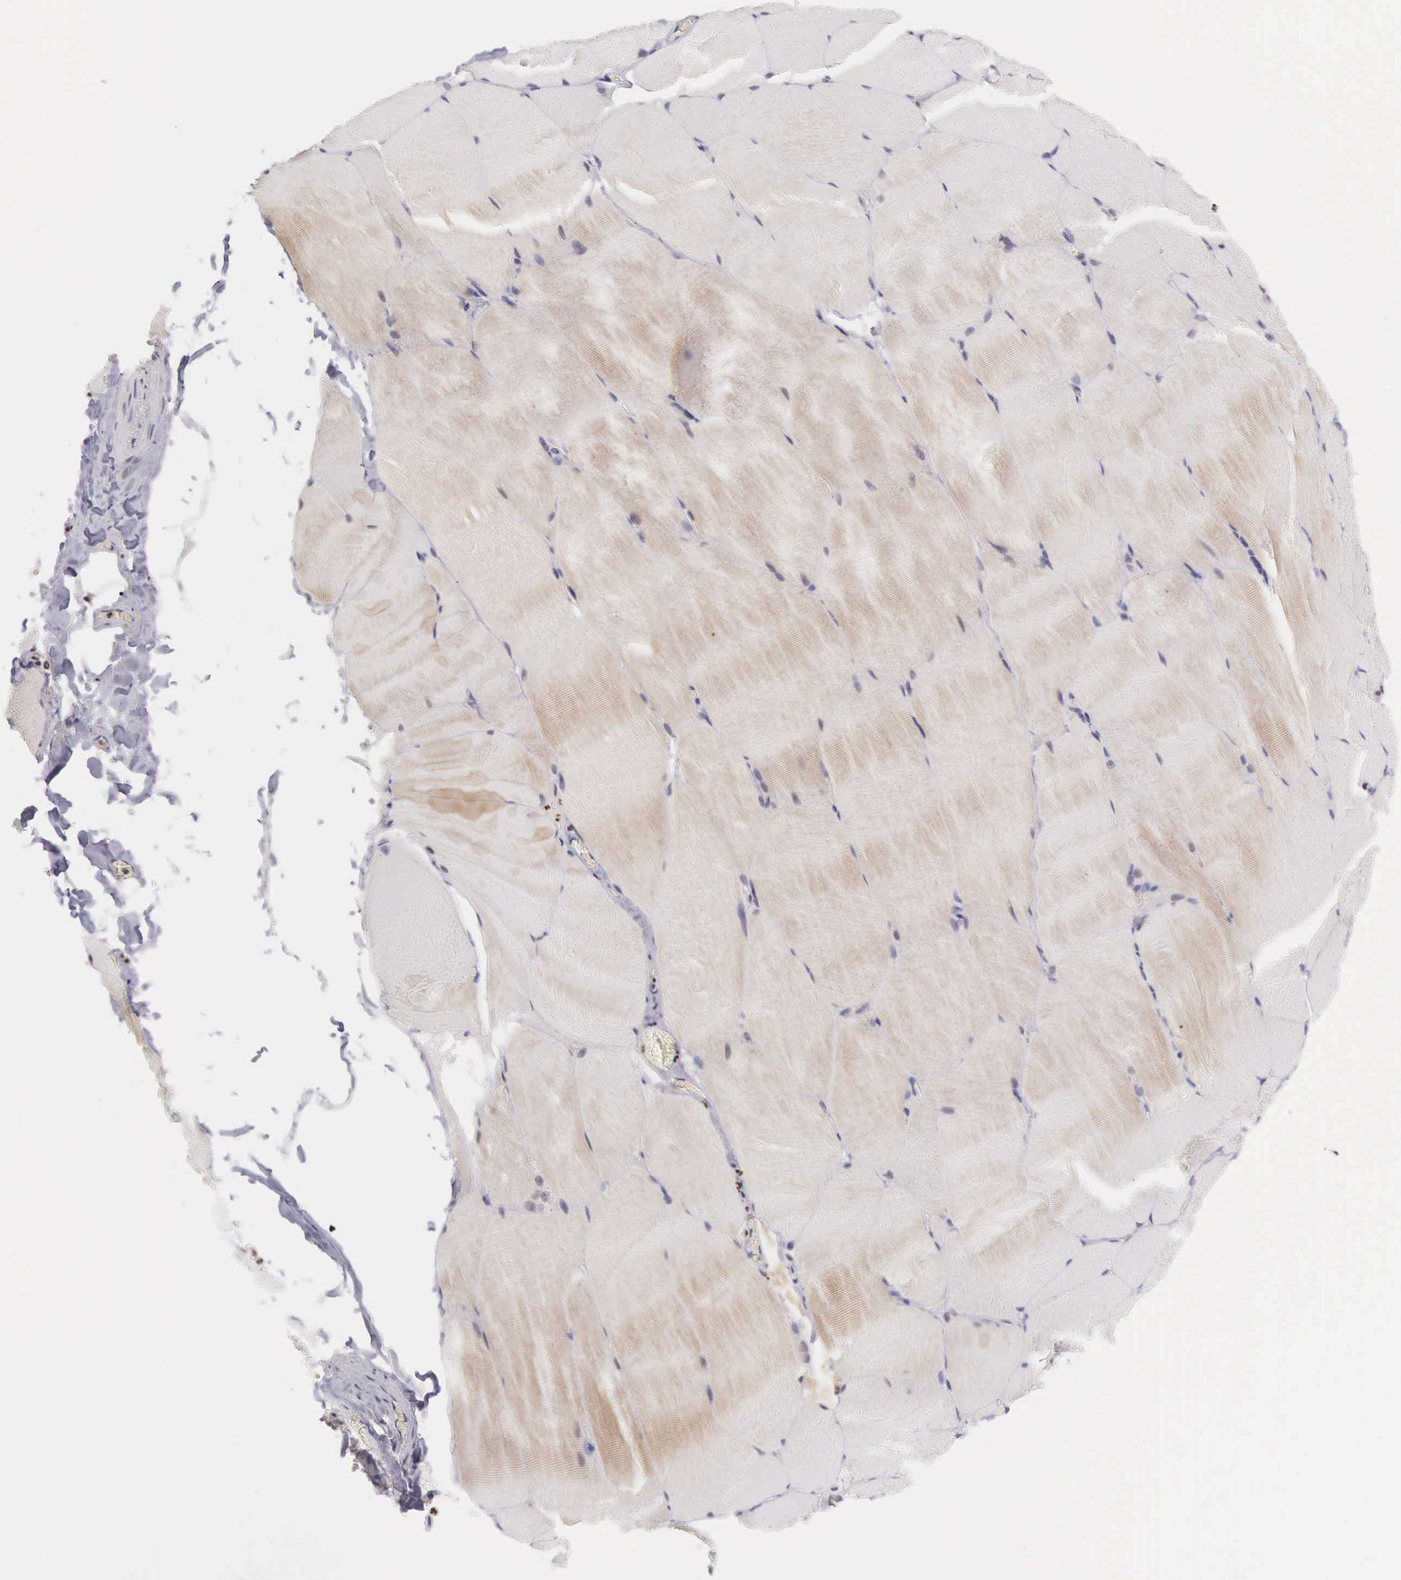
{"staining": {"intensity": "moderate", "quantity": "25%-75%", "location": "cytoplasmic/membranous"}, "tissue": "skeletal muscle", "cell_type": "Myocytes", "image_type": "normal", "snomed": [{"axis": "morphology", "description": "Normal tissue, NOS"}, {"axis": "topography", "description": "Skeletal muscle"}], "caption": "This histopathology image reveals IHC staining of unremarkable human skeletal muscle, with medium moderate cytoplasmic/membranous positivity in about 25%-75% of myocytes.", "gene": "GRK3", "patient": {"sex": "male", "age": 71}}